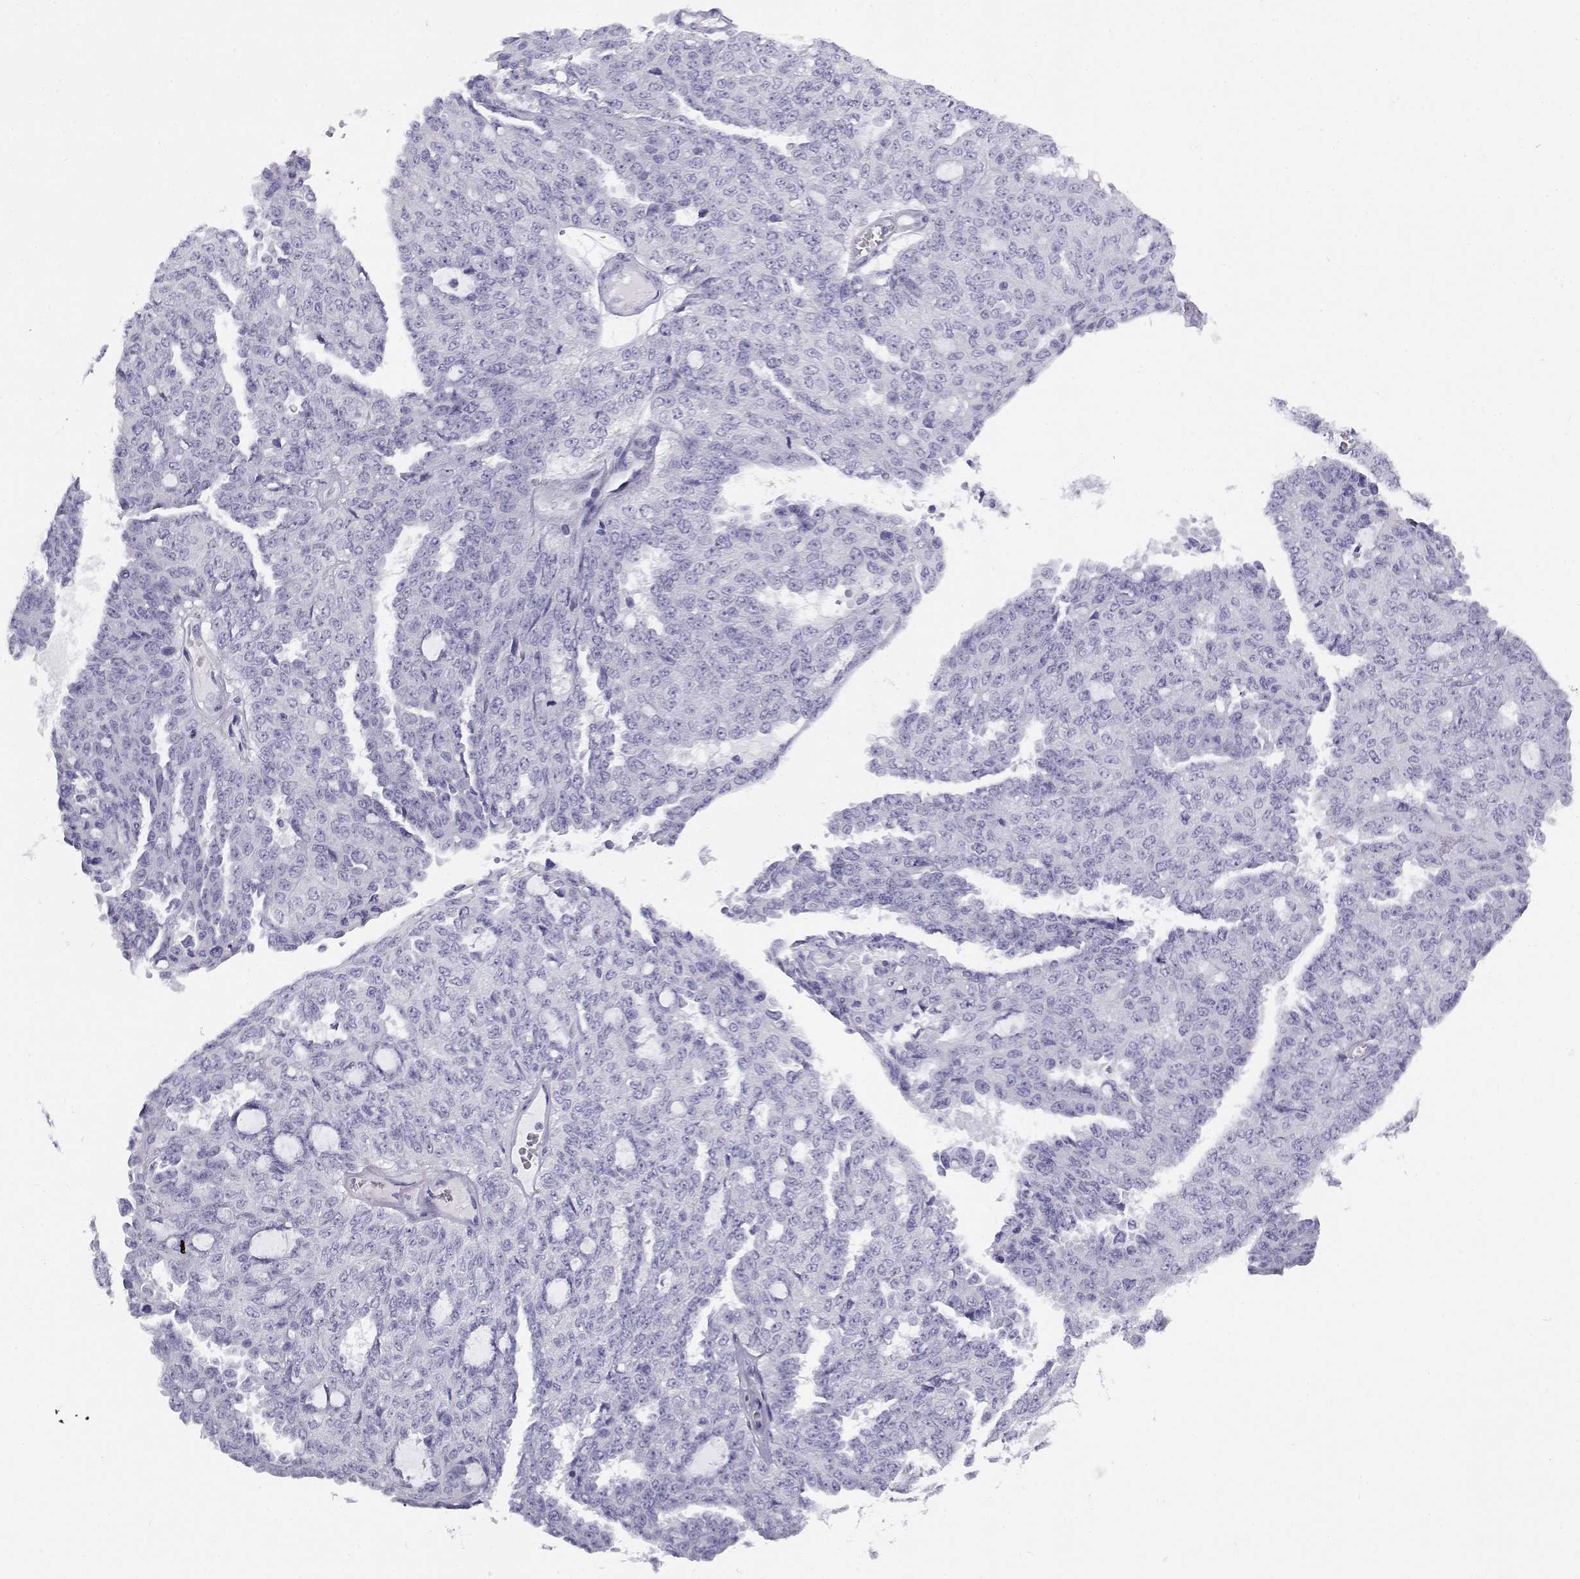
{"staining": {"intensity": "negative", "quantity": "none", "location": "none"}, "tissue": "ovarian cancer", "cell_type": "Tumor cells", "image_type": "cancer", "snomed": [{"axis": "morphology", "description": "Cystadenocarcinoma, serous, NOS"}, {"axis": "topography", "description": "Ovary"}], "caption": "High magnification brightfield microscopy of serous cystadenocarcinoma (ovarian) stained with DAB (brown) and counterstained with hematoxylin (blue): tumor cells show no significant positivity.", "gene": "CABS1", "patient": {"sex": "female", "age": 71}}